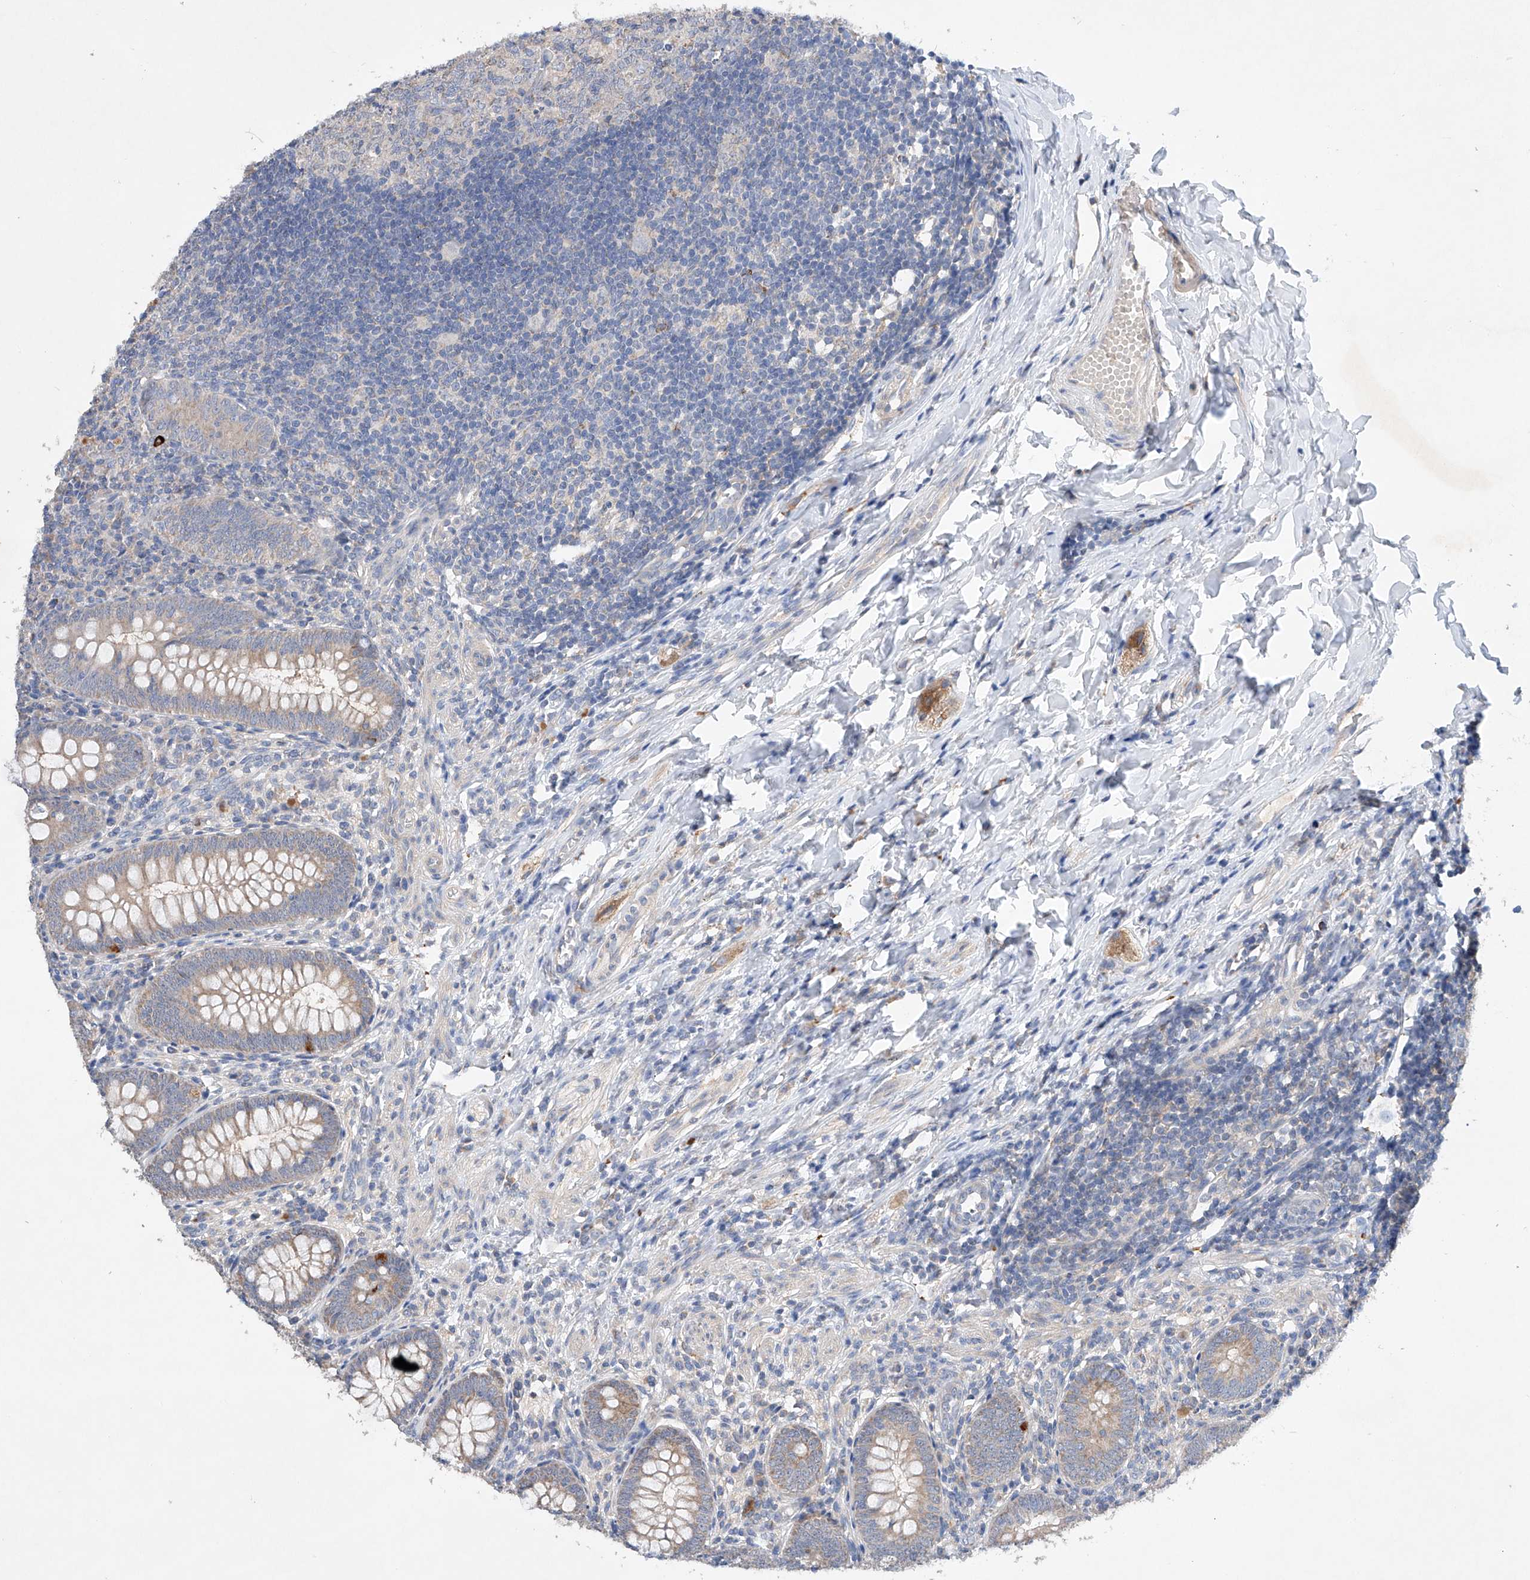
{"staining": {"intensity": "weak", "quantity": ">75%", "location": "cytoplasmic/membranous"}, "tissue": "appendix", "cell_type": "Glandular cells", "image_type": "normal", "snomed": [{"axis": "morphology", "description": "Normal tissue, NOS"}, {"axis": "topography", "description": "Appendix"}], "caption": "Protein analysis of unremarkable appendix demonstrates weak cytoplasmic/membranous expression in about >75% of glandular cells.", "gene": "GPC4", "patient": {"sex": "male", "age": 14}}